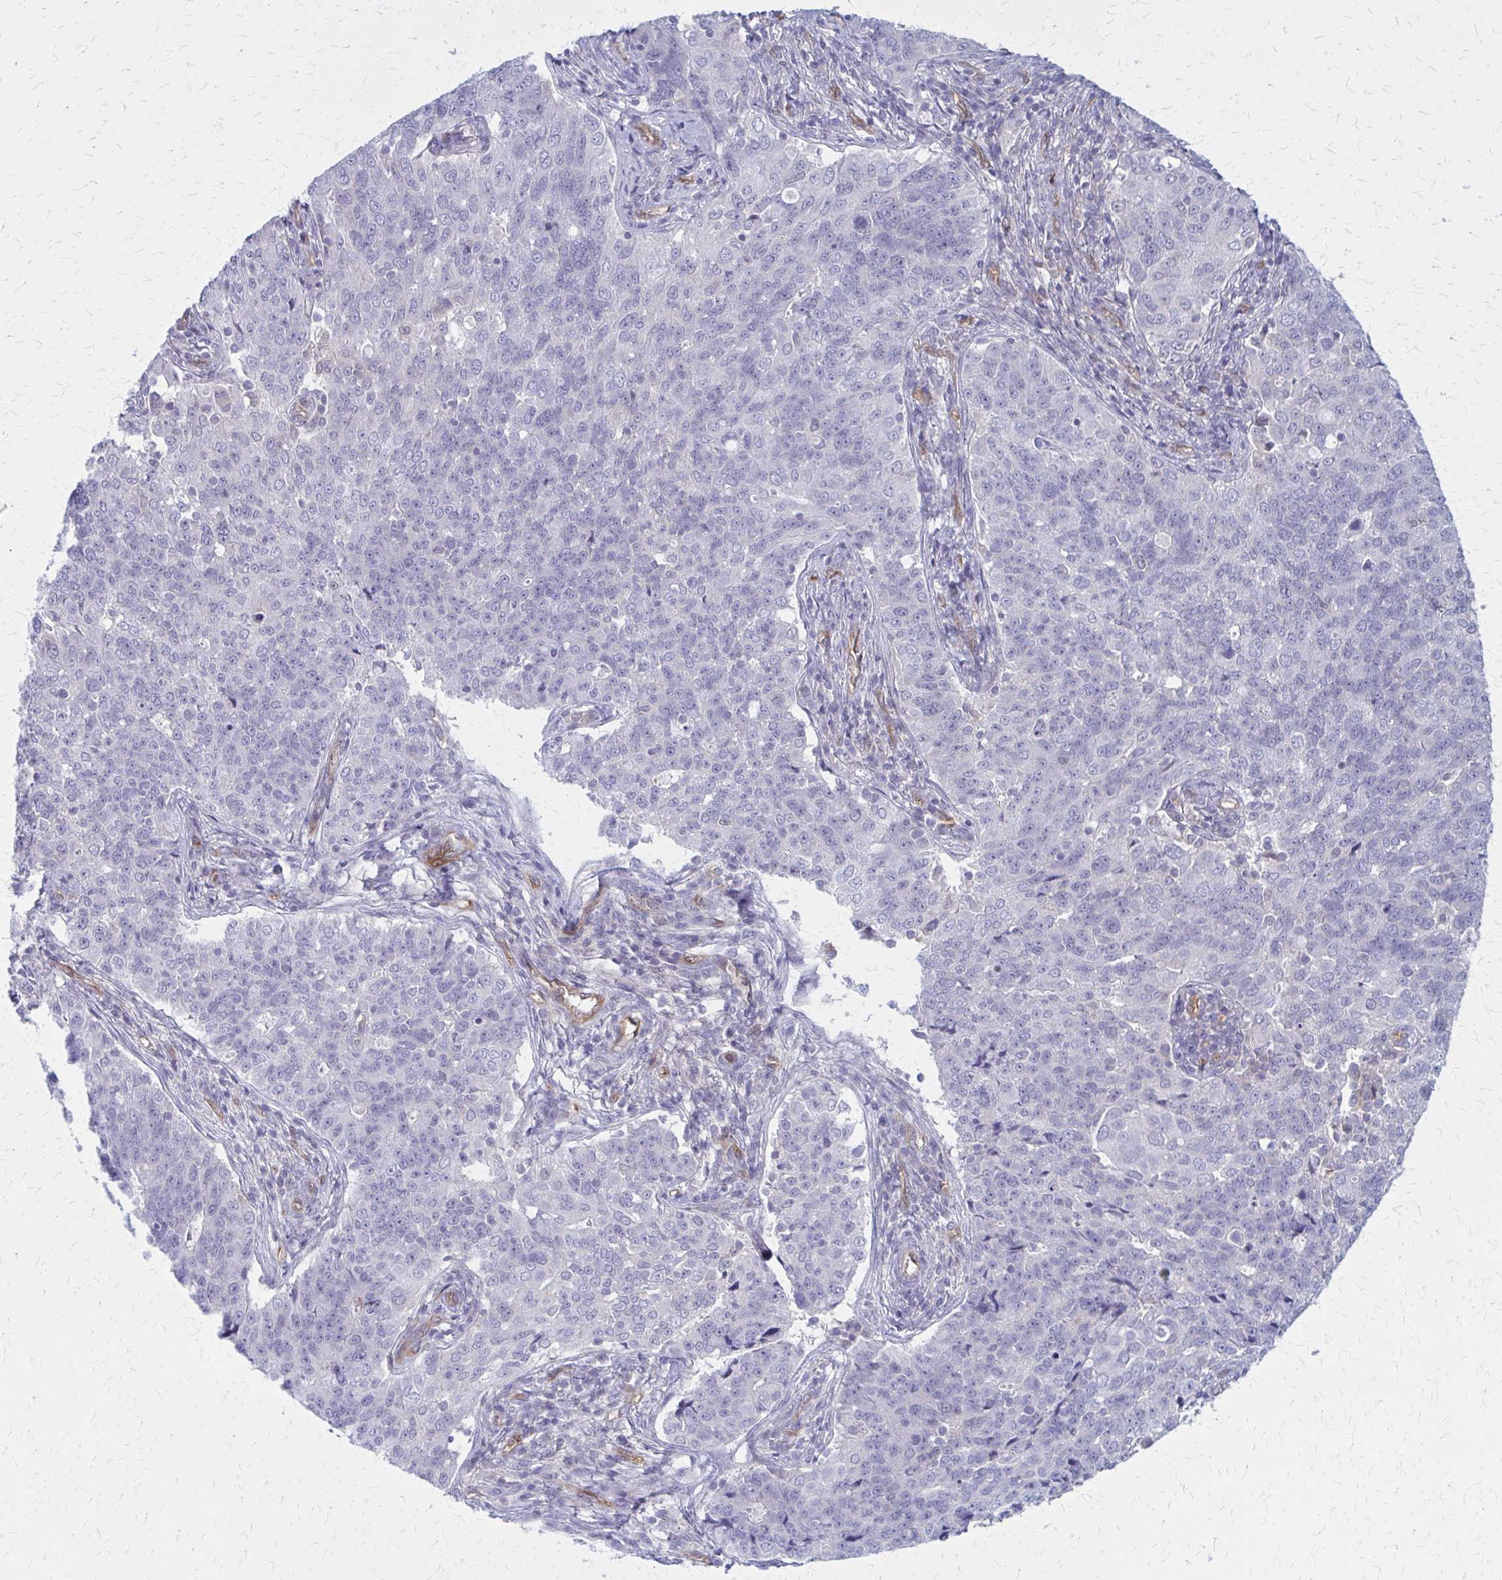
{"staining": {"intensity": "negative", "quantity": "none", "location": "none"}, "tissue": "endometrial cancer", "cell_type": "Tumor cells", "image_type": "cancer", "snomed": [{"axis": "morphology", "description": "Adenocarcinoma, NOS"}, {"axis": "topography", "description": "Endometrium"}], "caption": "Protein analysis of endometrial cancer demonstrates no significant staining in tumor cells.", "gene": "CLIC2", "patient": {"sex": "female", "age": 43}}